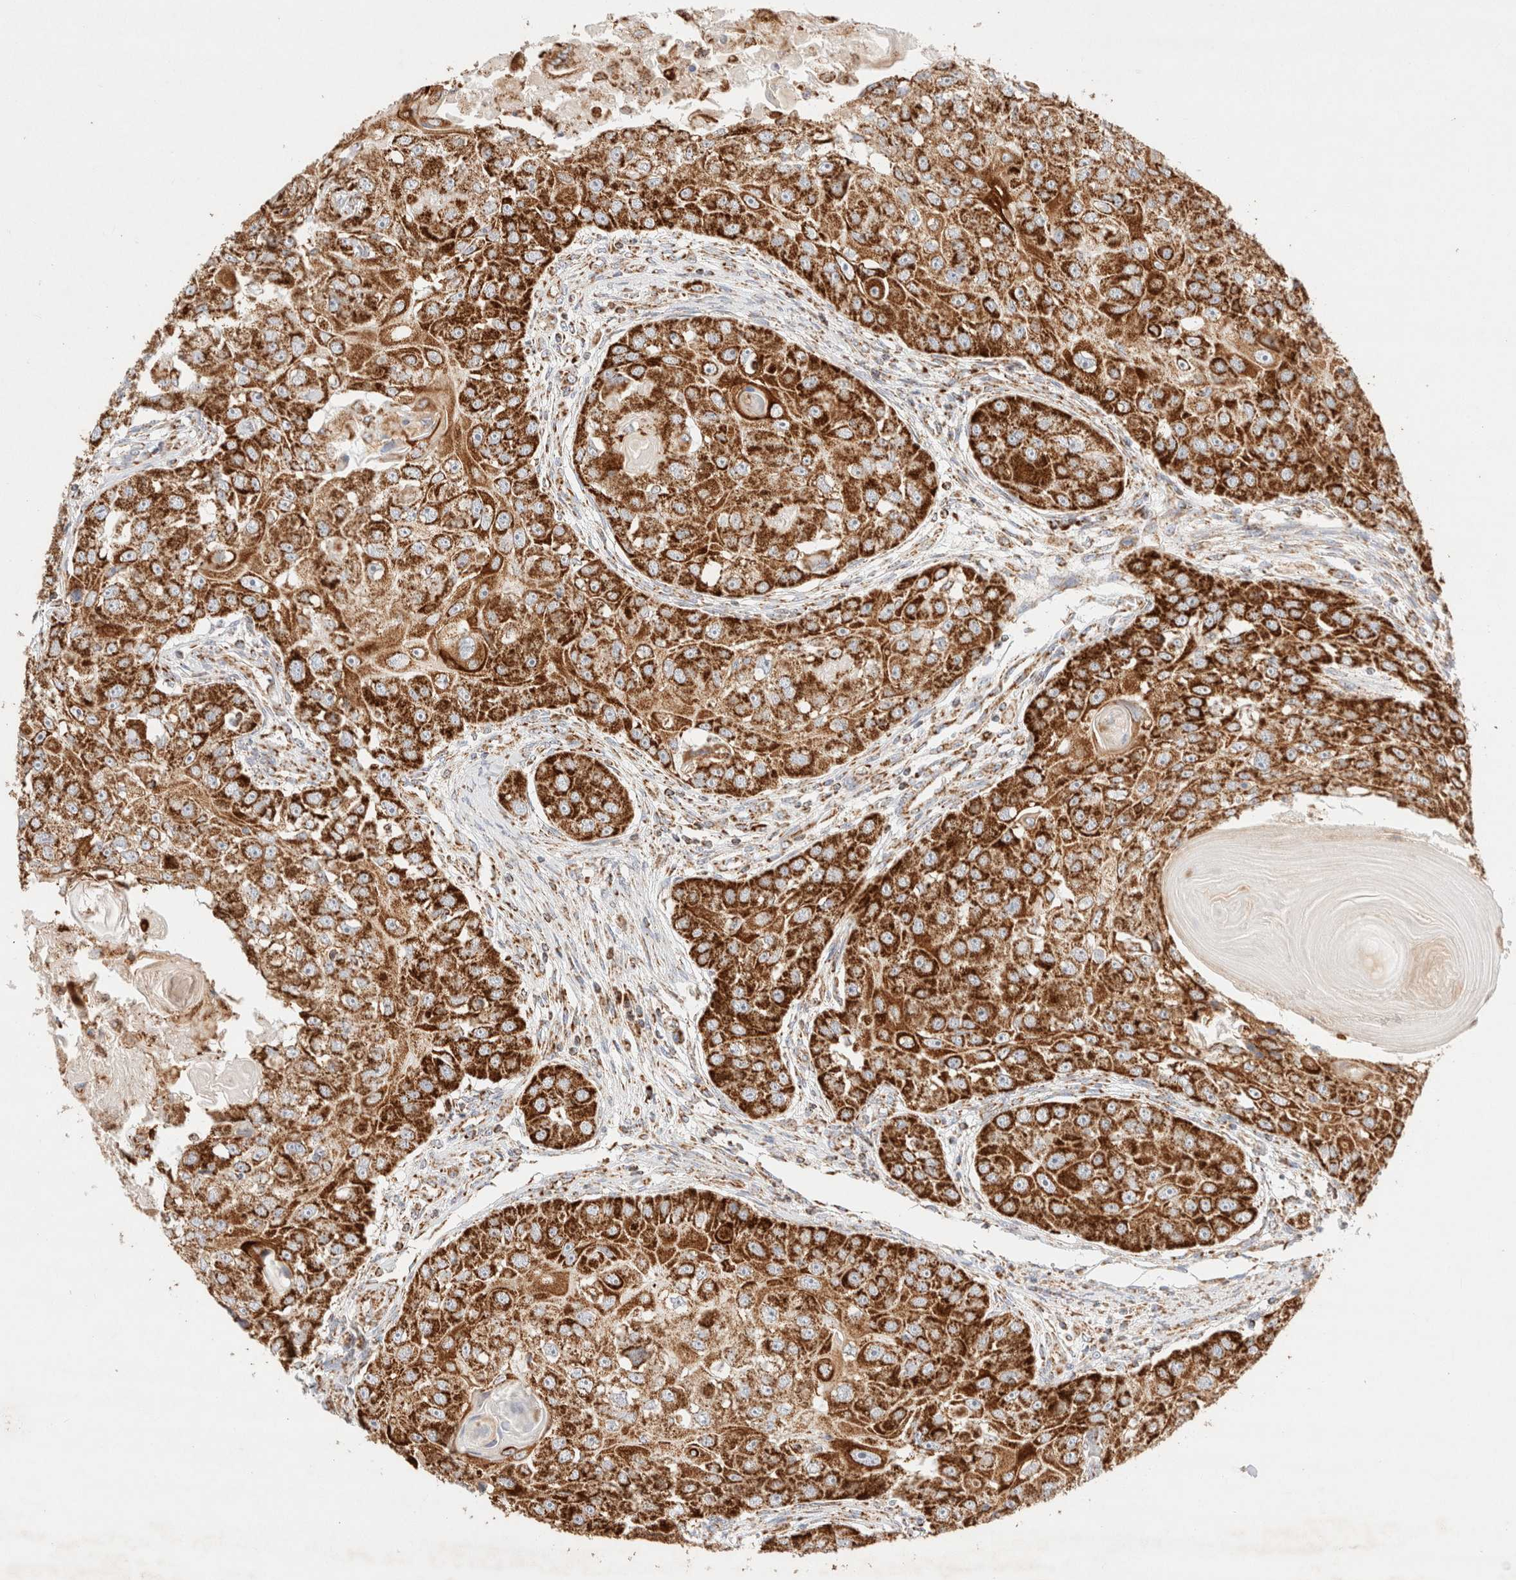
{"staining": {"intensity": "strong", "quantity": ">75%", "location": "cytoplasmic/membranous"}, "tissue": "head and neck cancer", "cell_type": "Tumor cells", "image_type": "cancer", "snomed": [{"axis": "morphology", "description": "Normal tissue, NOS"}, {"axis": "morphology", "description": "Squamous cell carcinoma, NOS"}, {"axis": "topography", "description": "Skeletal muscle"}, {"axis": "topography", "description": "Head-Neck"}], "caption": "A brown stain labels strong cytoplasmic/membranous staining of a protein in head and neck cancer (squamous cell carcinoma) tumor cells.", "gene": "PHB2", "patient": {"sex": "male", "age": 51}}